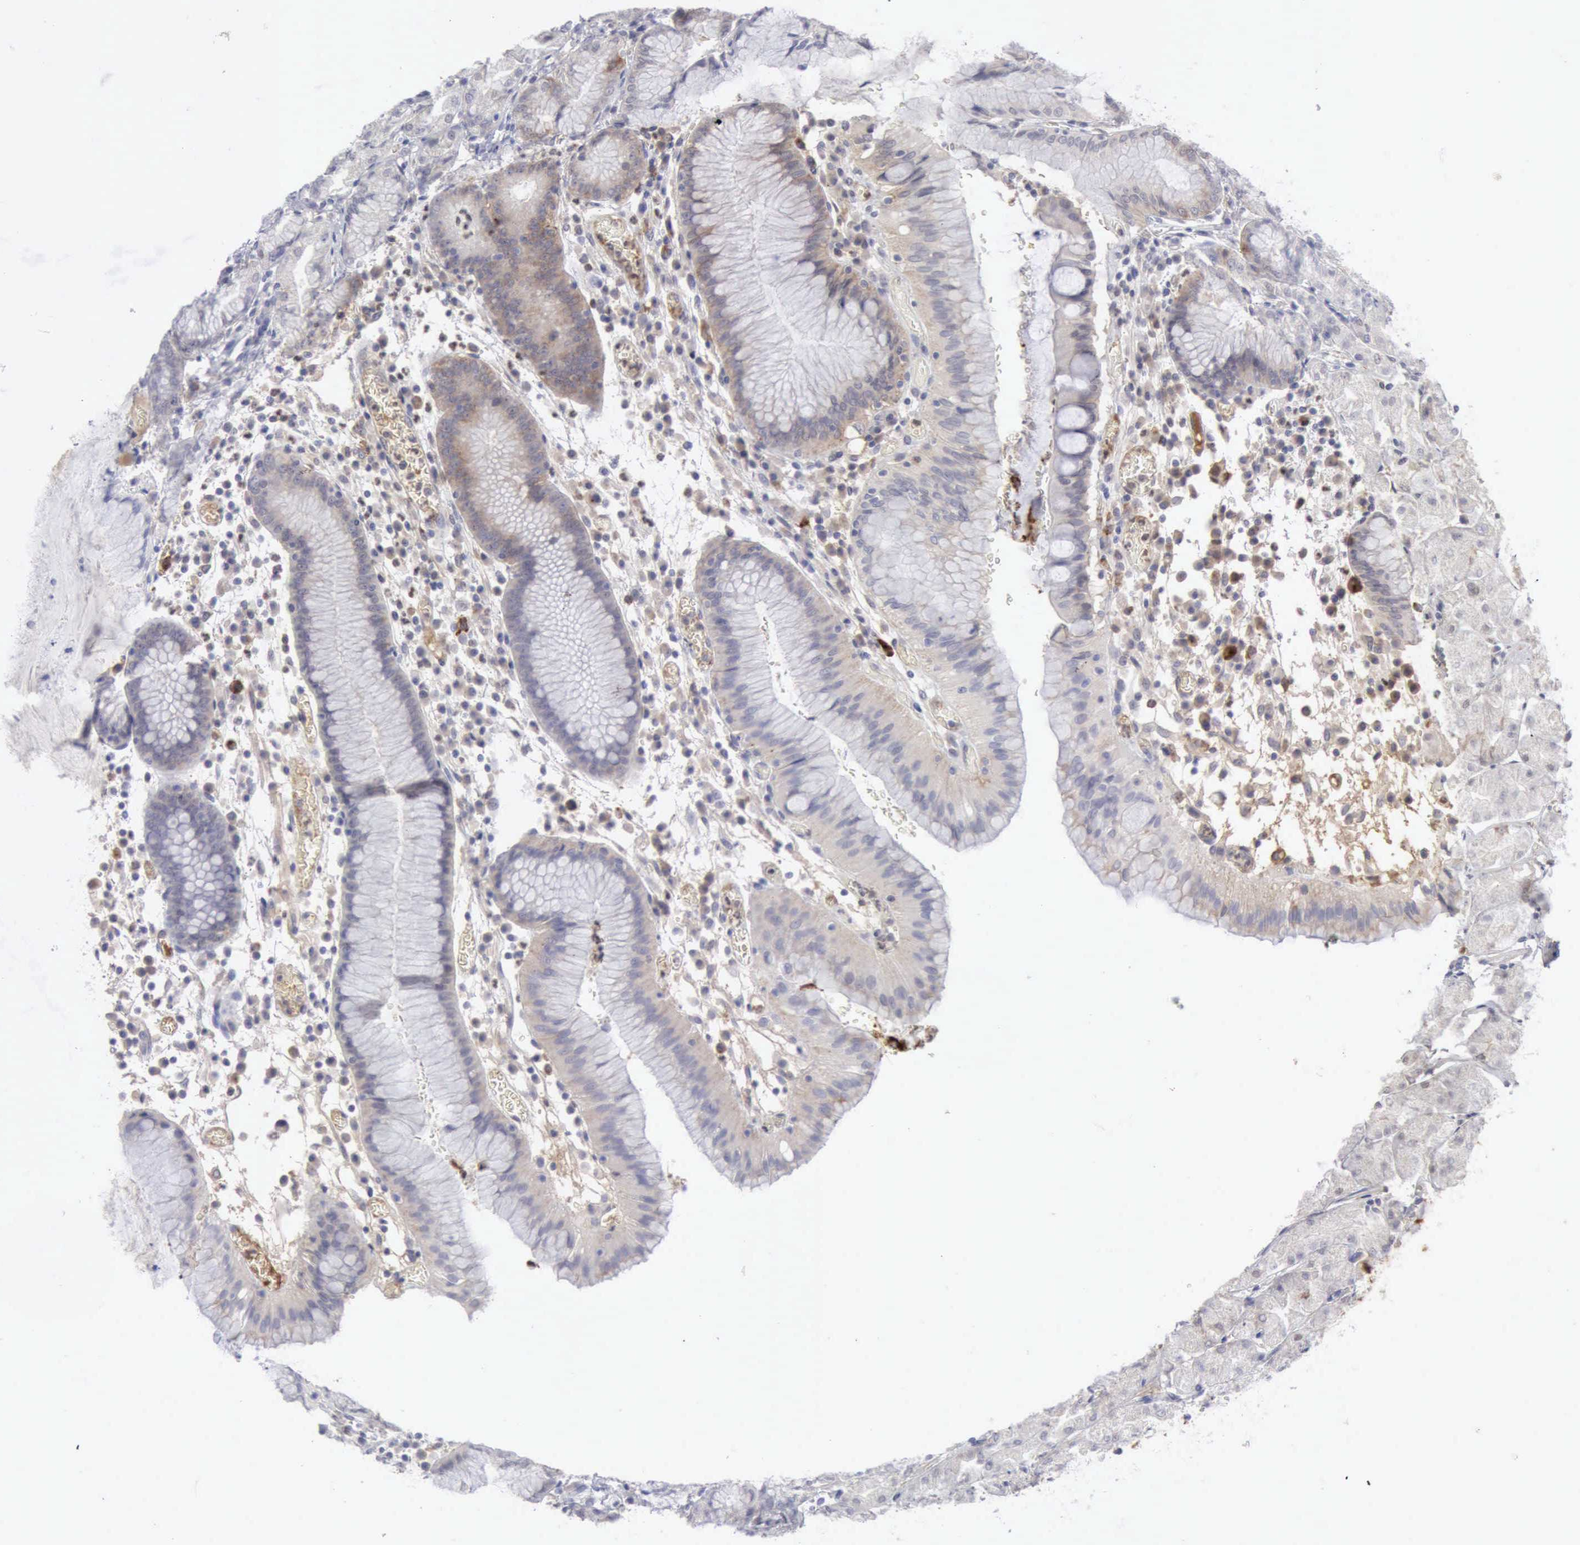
{"staining": {"intensity": "negative", "quantity": "none", "location": "none"}, "tissue": "stomach", "cell_type": "Glandular cells", "image_type": "normal", "snomed": [{"axis": "morphology", "description": "Normal tissue, NOS"}, {"axis": "topography", "description": "Stomach, lower"}], "caption": "An image of stomach stained for a protein displays no brown staining in glandular cells.", "gene": "TFRC", "patient": {"sex": "female", "age": 73}}